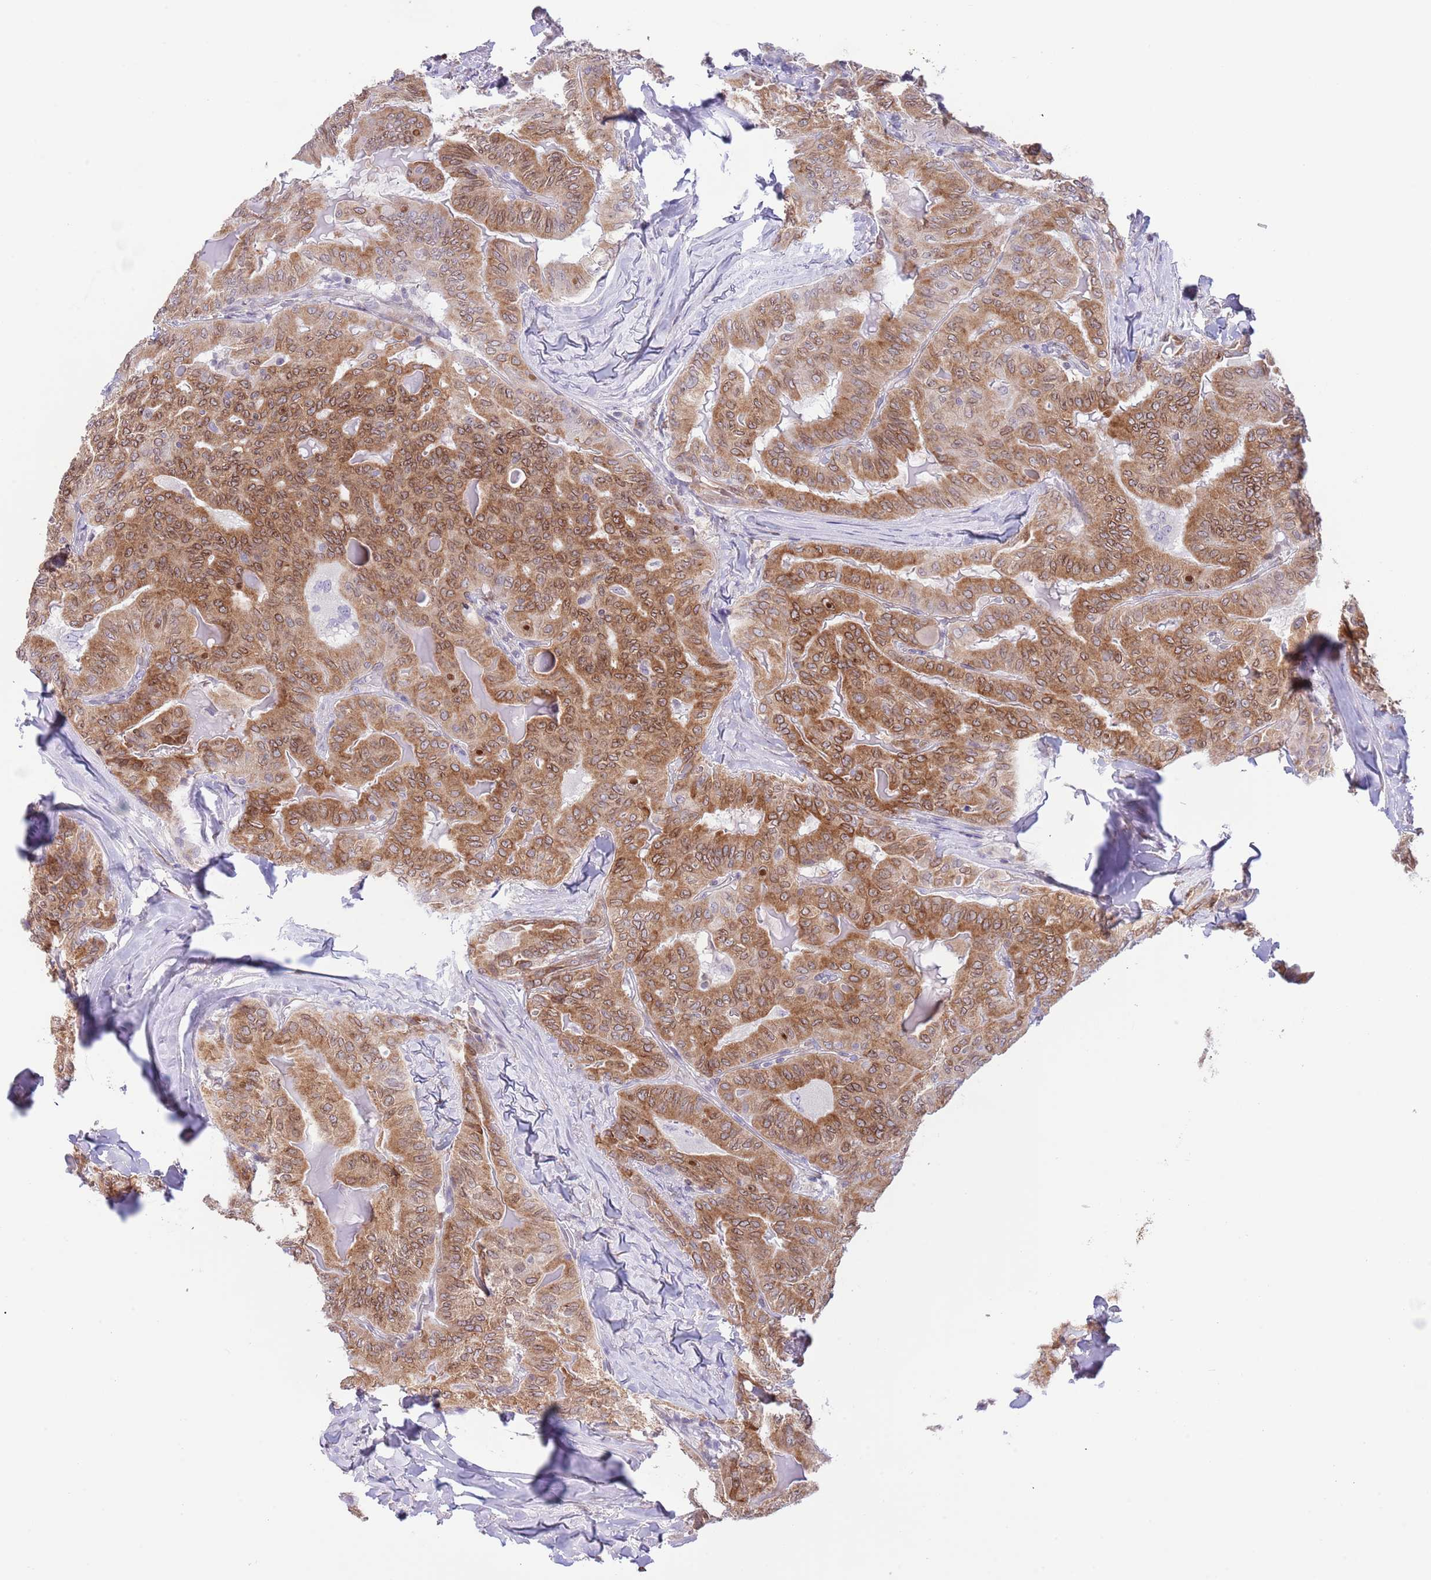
{"staining": {"intensity": "moderate", "quantity": ">75%", "location": "cytoplasmic/membranous"}, "tissue": "thyroid cancer", "cell_type": "Tumor cells", "image_type": "cancer", "snomed": [{"axis": "morphology", "description": "Papillary adenocarcinoma, NOS"}, {"axis": "topography", "description": "Thyroid gland"}], "caption": "Thyroid papillary adenocarcinoma stained for a protein (brown) demonstrates moderate cytoplasmic/membranous positive expression in approximately >75% of tumor cells.", "gene": "EBPL", "patient": {"sex": "female", "age": 68}}